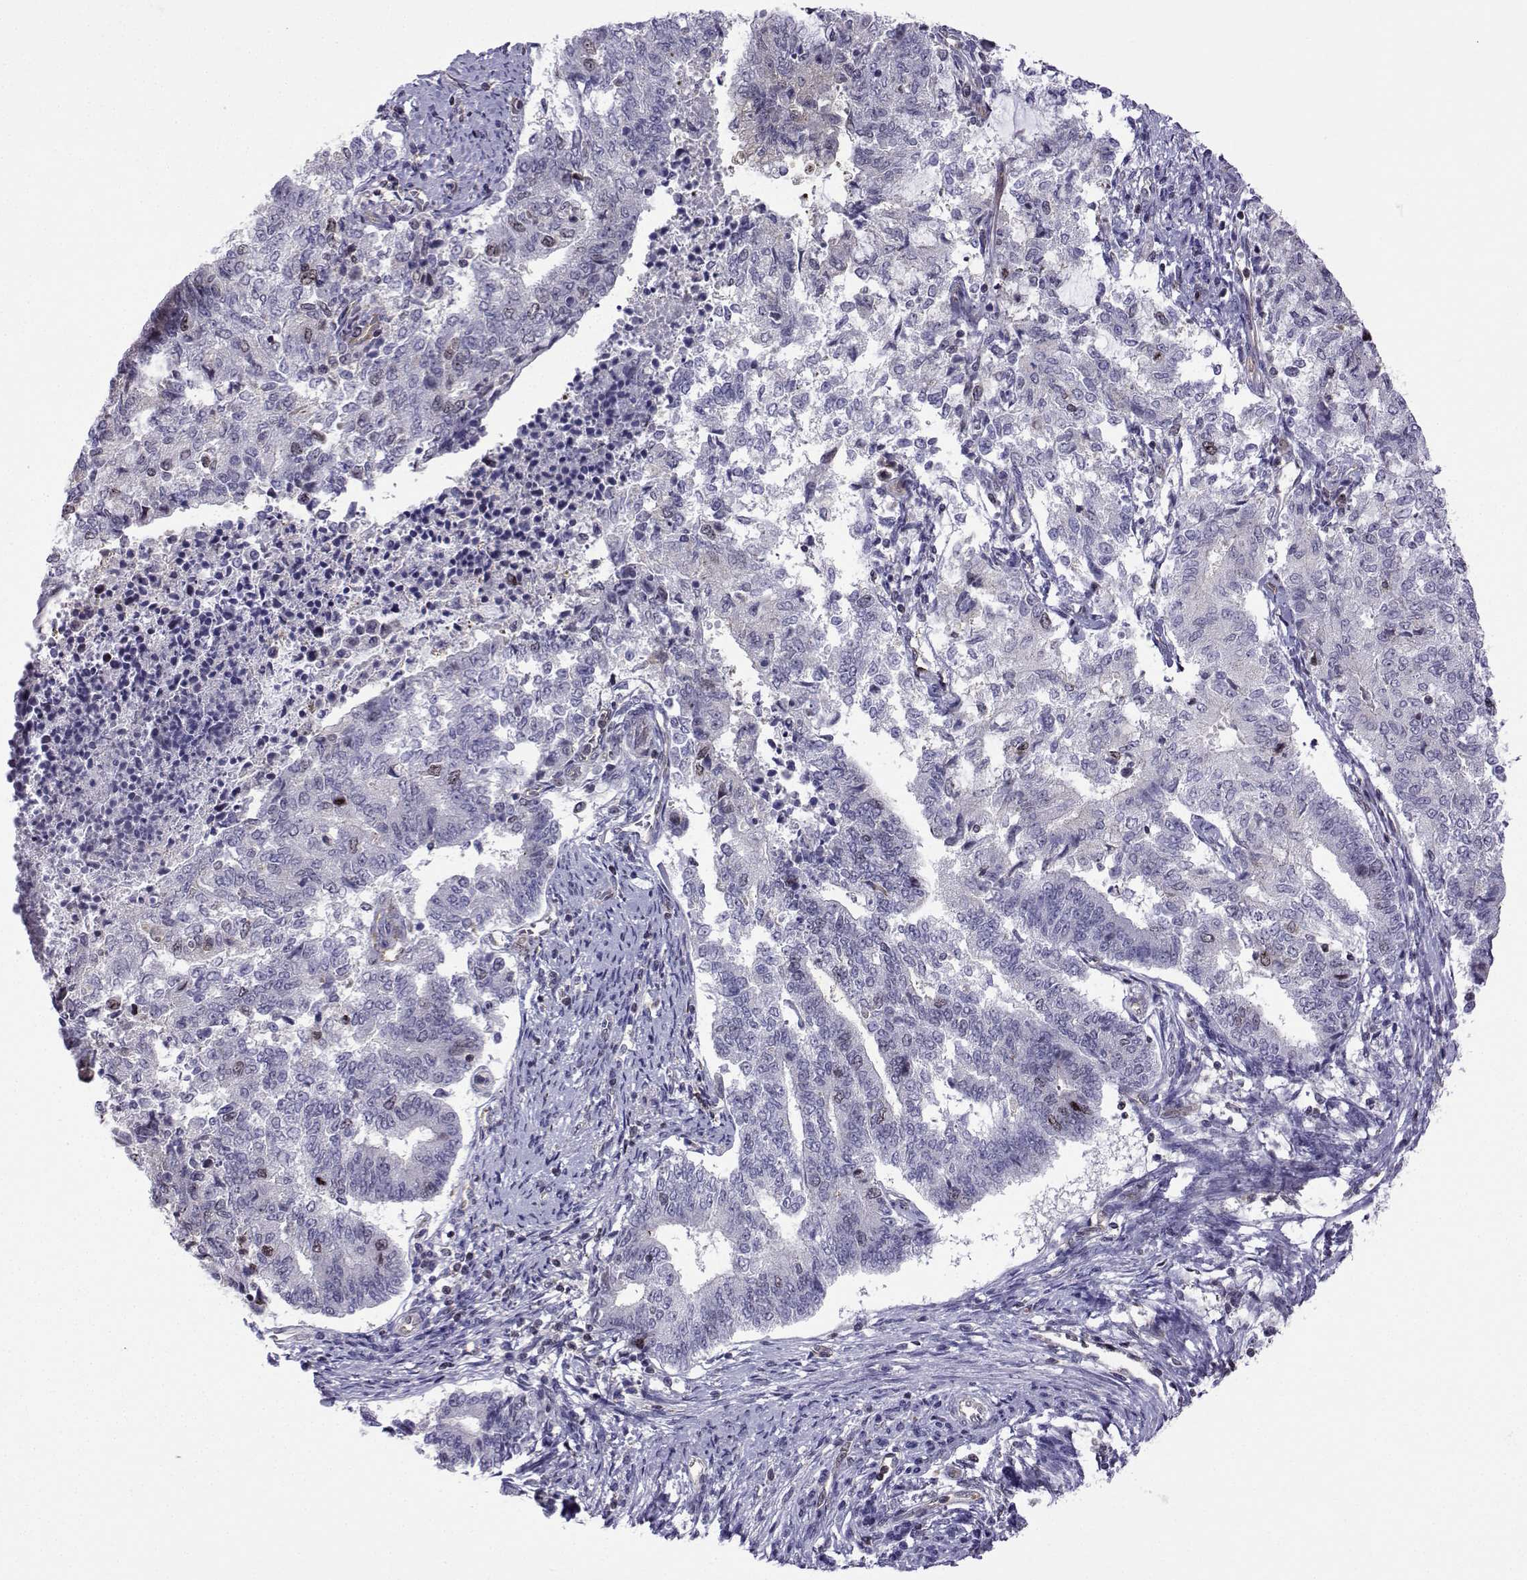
{"staining": {"intensity": "weak", "quantity": "<25%", "location": "nuclear"}, "tissue": "endometrial cancer", "cell_type": "Tumor cells", "image_type": "cancer", "snomed": [{"axis": "morphology", "description": "Adenocarcinoma, NOS"}, {"axis": "topography", "description": "Endometrium"}], "caption": "Endometrial cancer (adenocarcinoma) was stained to show a protein in brown. There is no significant positivity in tumor cells.", "gene": "INCENP", "patient": {"sex": "female", "age": 65}}